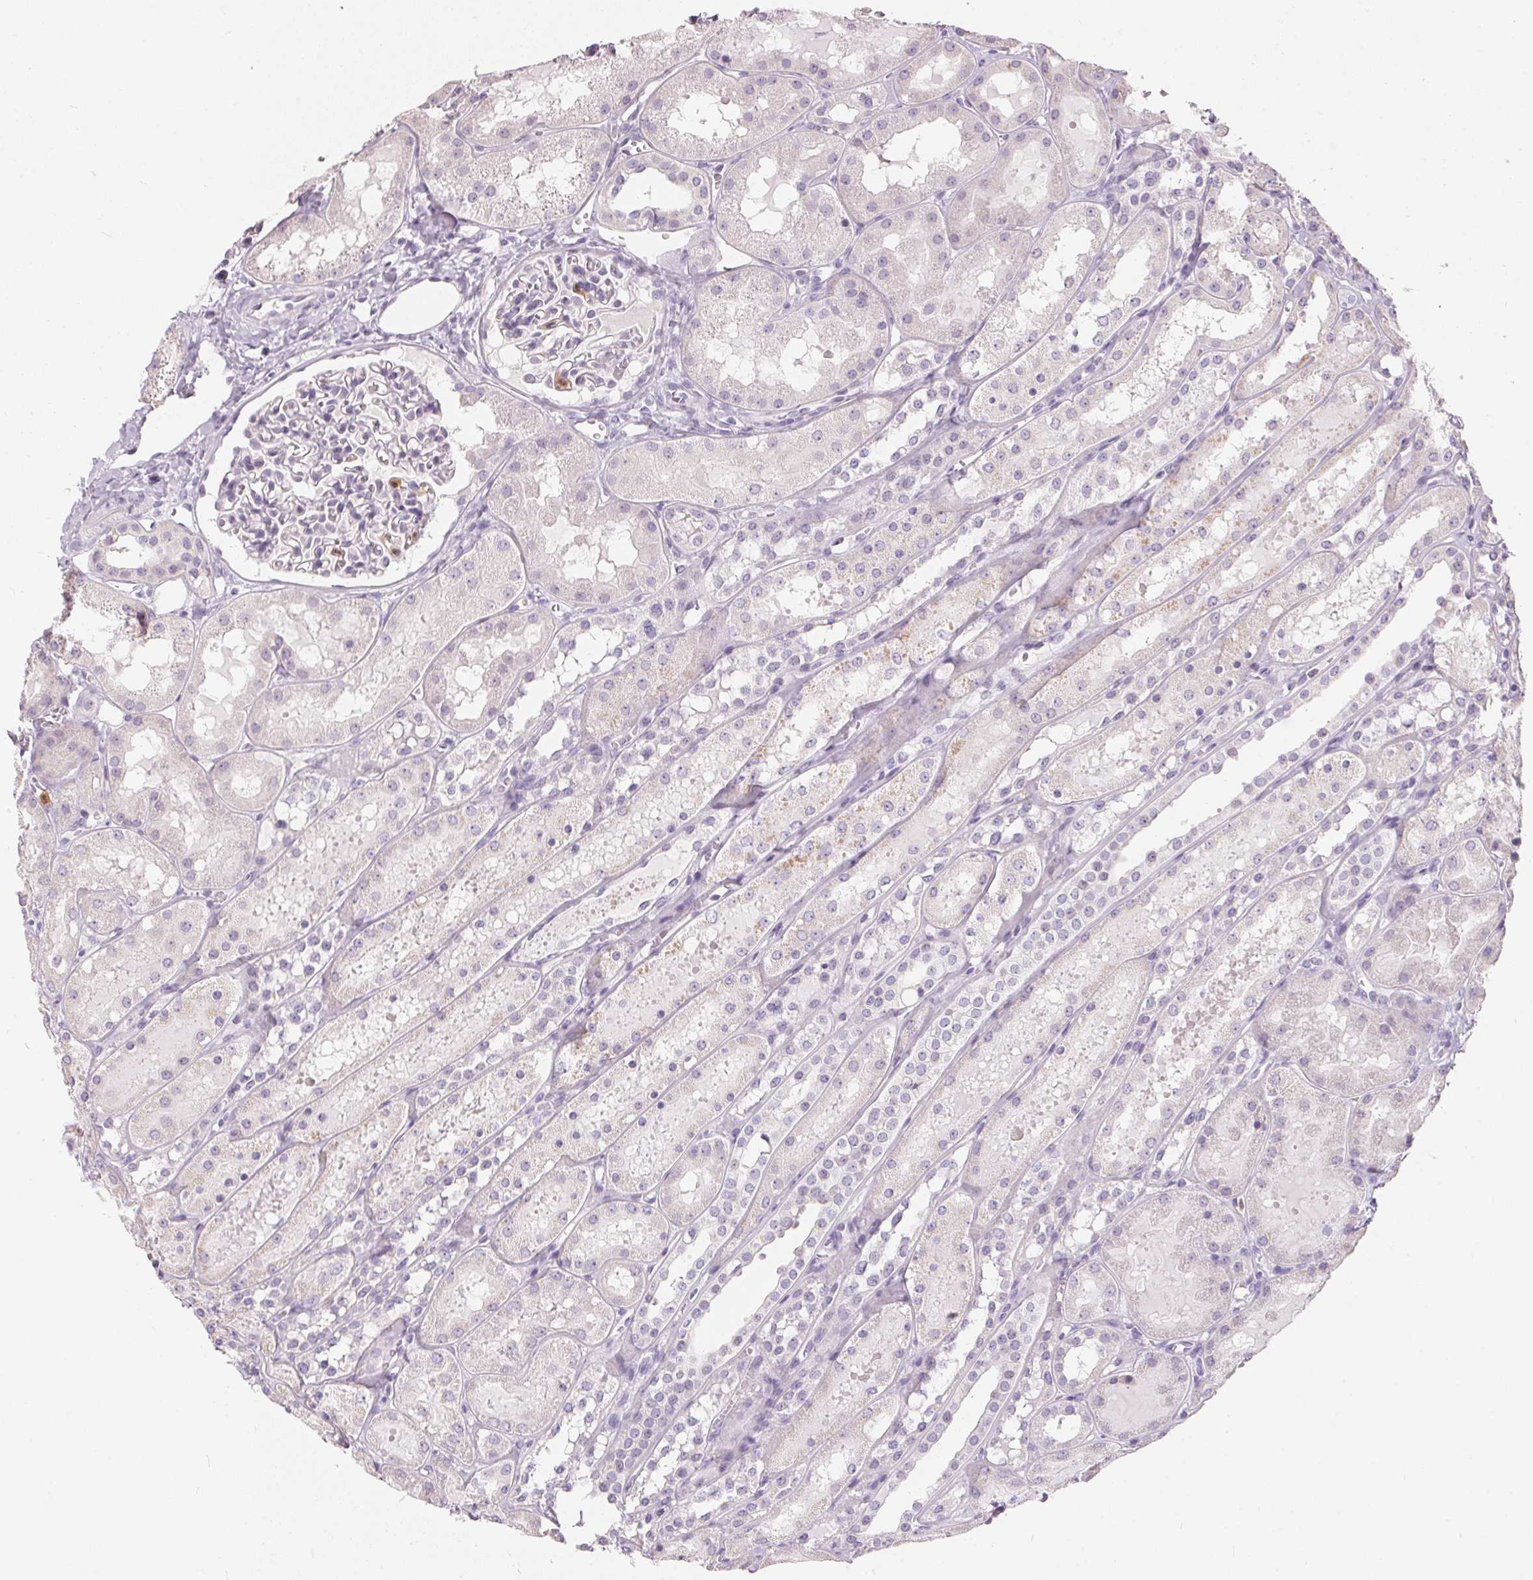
{"staining": {"intensity": "negative", "quantity": "none", "location": "none"}, "tissue": "kidney", "cell_type": "Cells in glomeruli", "image_type": "normal", "snomed": [{"axis": "morphology", "description": "Normal tissue, NOS"}, {"axis": "topography", "description": "Kidney"}, {"axis": "topography", "description": "Urinary bladder"}], "caption": "High power microscopy histopathology image of an immunohistochemistry (IHC) histopathology image of benign kidney, revealing no significant staining in cells in glomeruli.", "gene": "SERPINB1", "patient": {"sex": "male", "age": 16}}